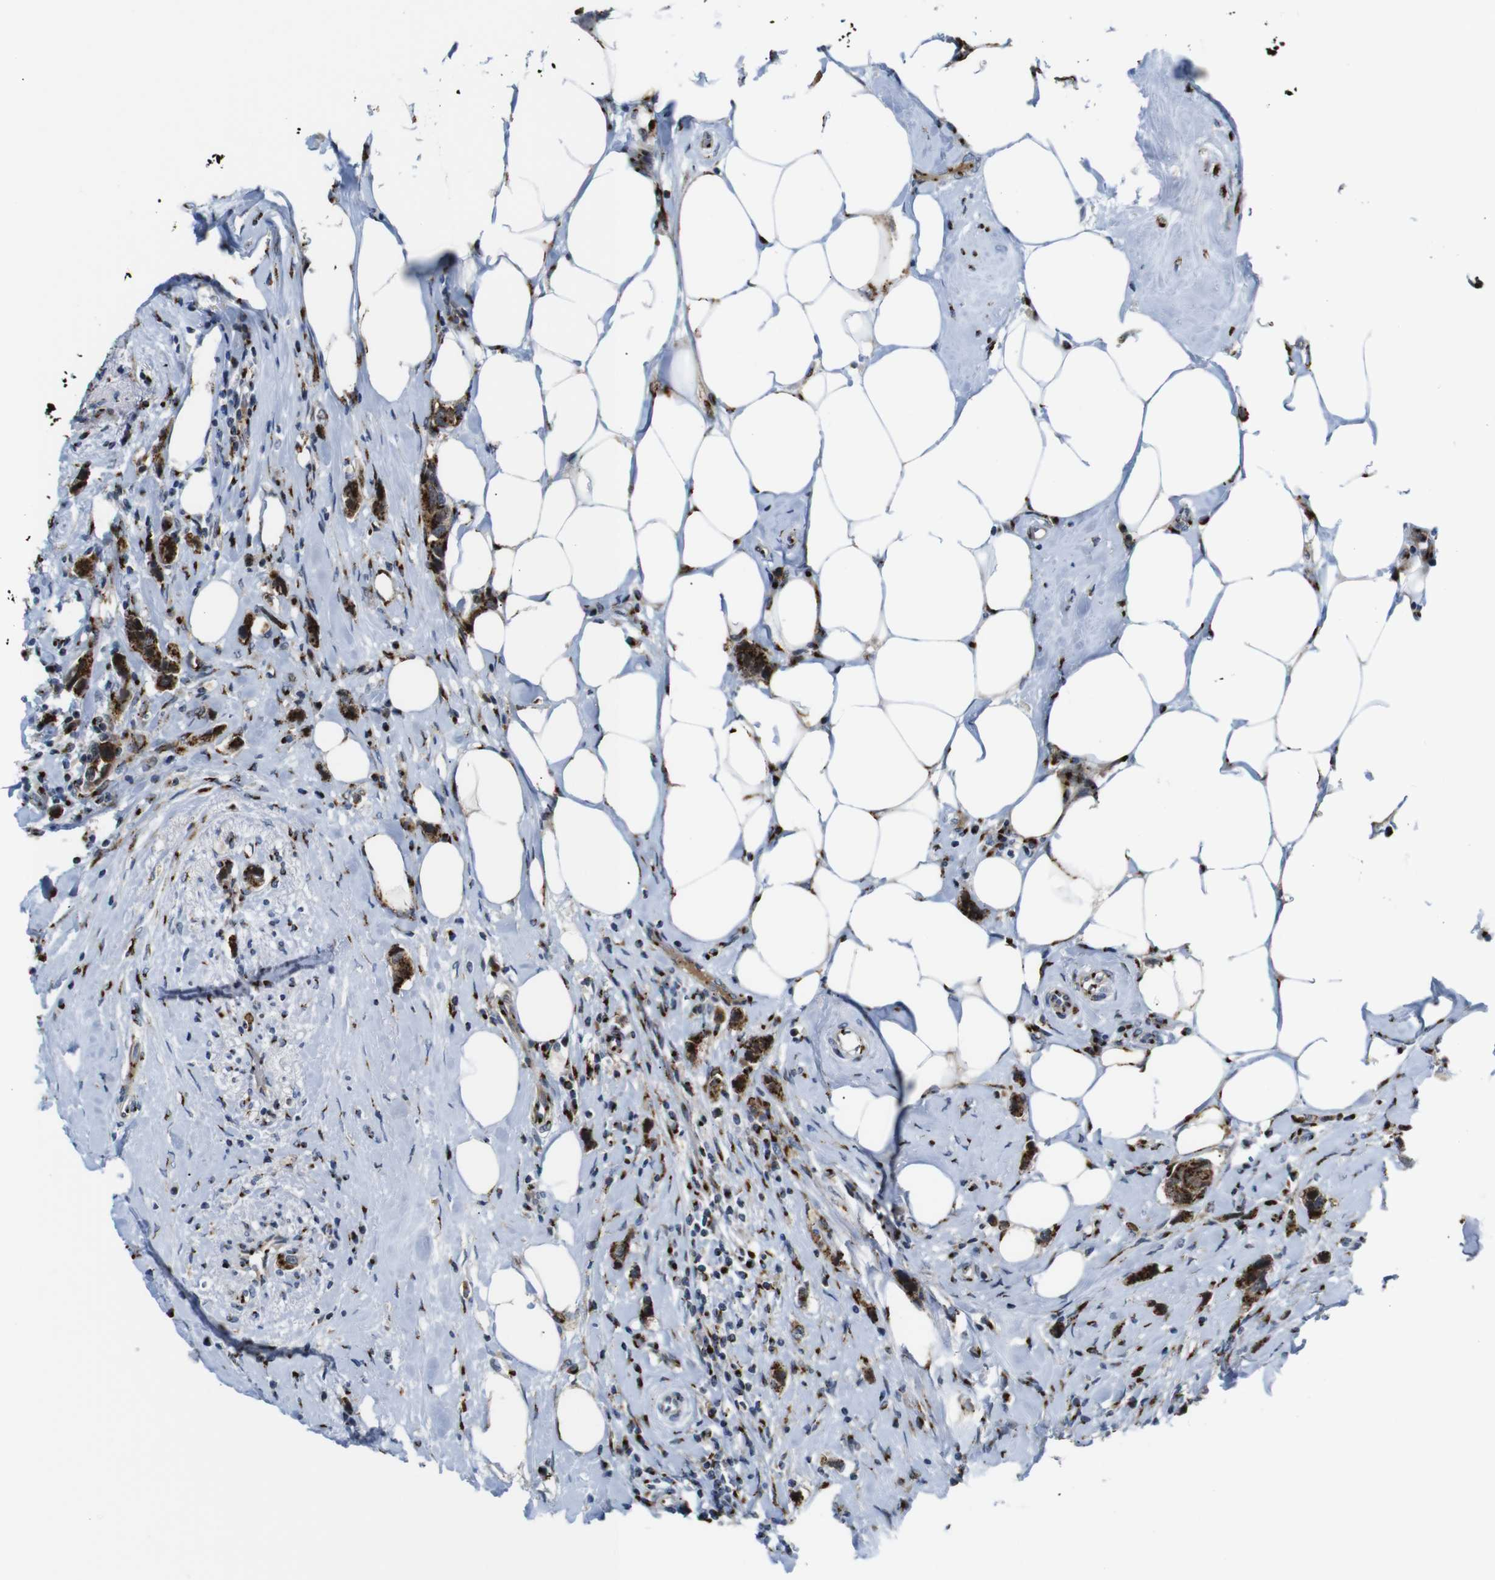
{"staining": {"intensity": "strong", "quantity": ">75%", "location": "cytoplasmic/membranous"}, "tissue": "breast cancer", "cell_type": "Tumor cells", "image_type": "cancer", "snomed": [{"axis": "morphology", "description": "Normal tissue, NOS"}, {"axis": "morphology", "description": "Duct carcinoma"}, {"axis": "topography", "description": "Breast"}], "caption": "A brown stain labels strong cytoplasmic/membranous staining of a protein in breast cancer (invasive ductal carcinoma) tumor cells. (IHC, brightfield microscopy, high magnification).", "gene": "TGOLN2", "patient": {"sex": "female", "age": 50}}